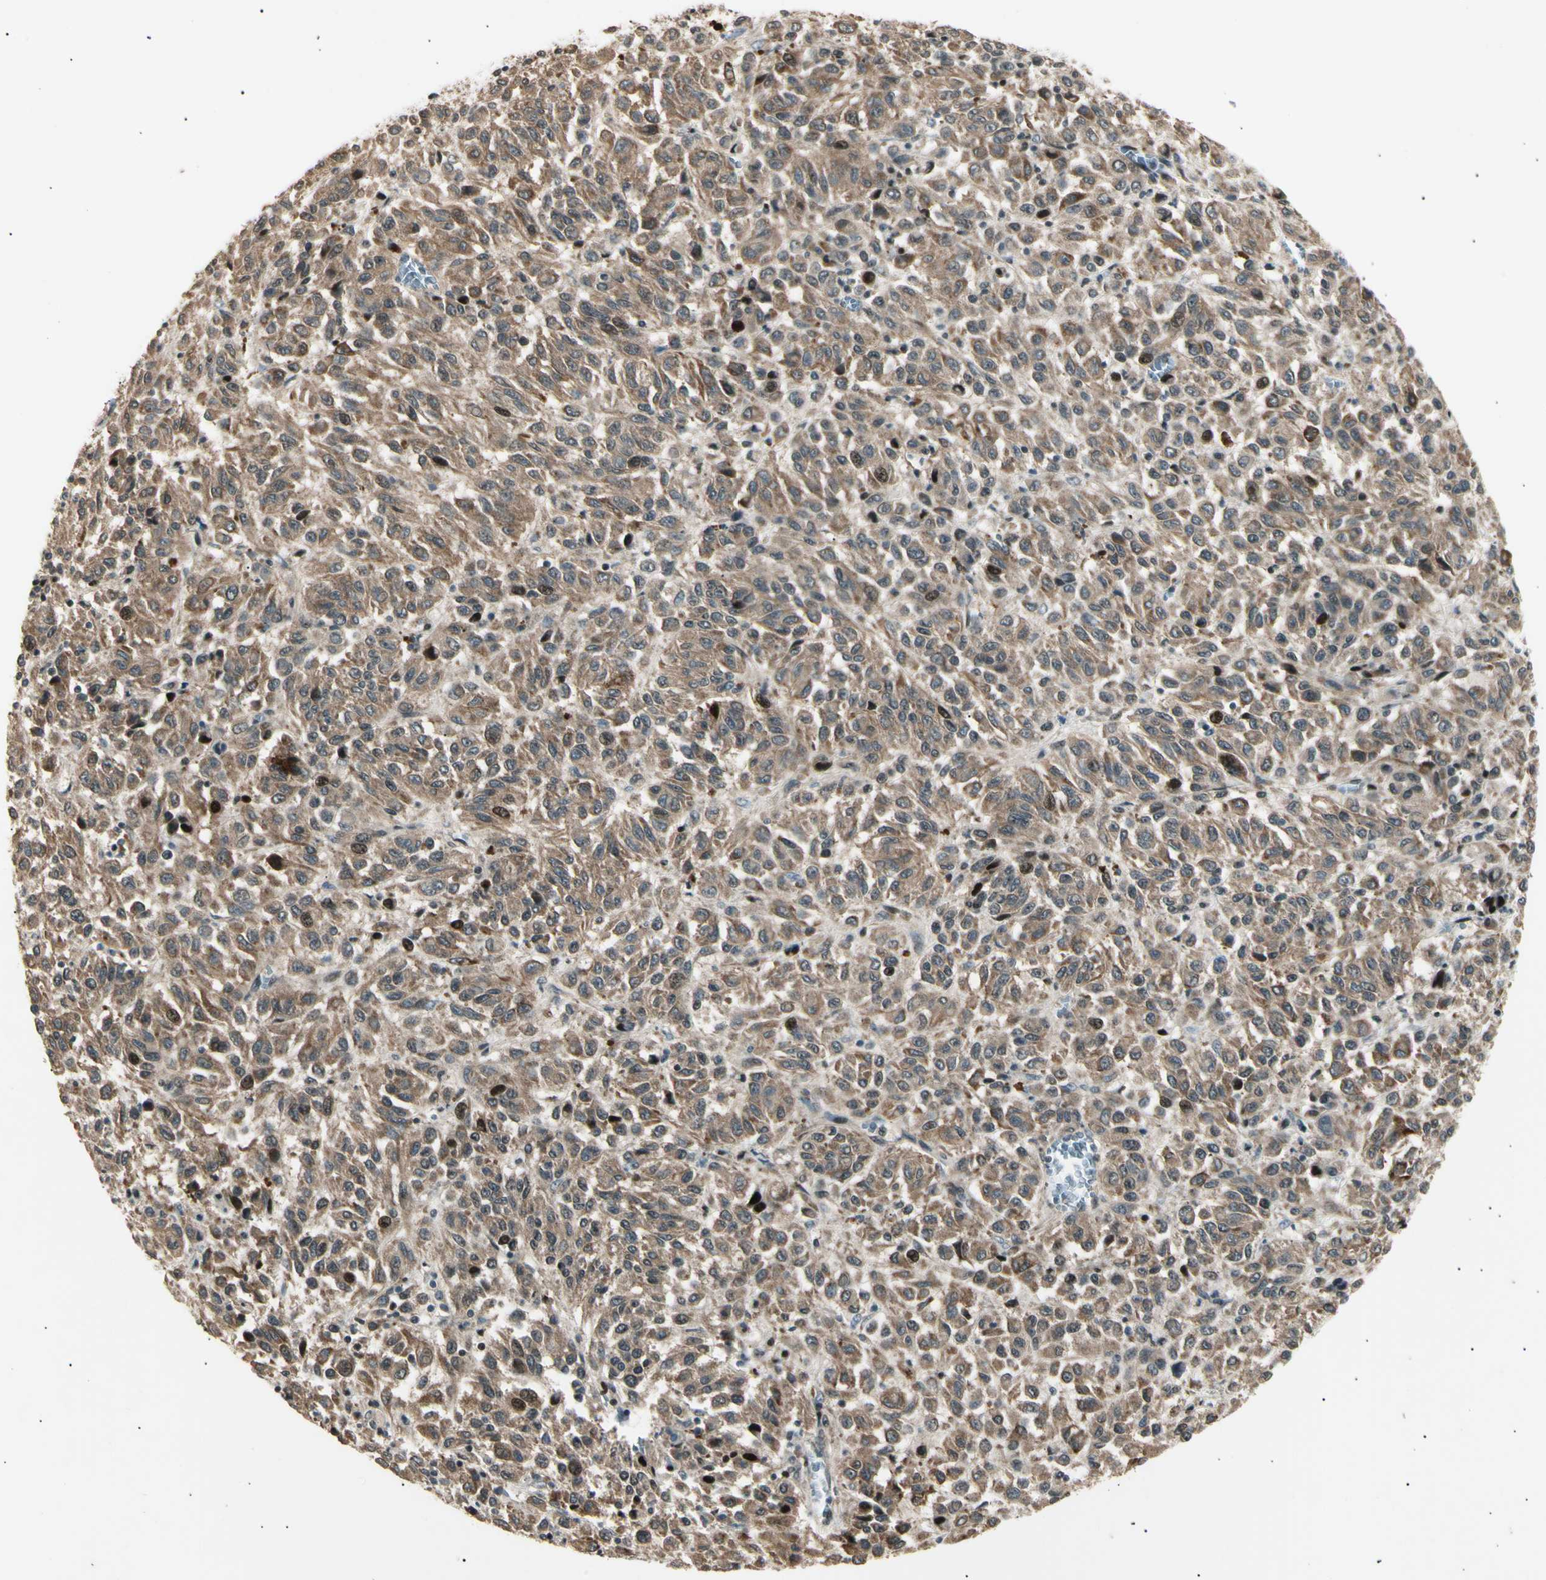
{"staining": {"intensity": "moderate", "quantity": ">75%", "location": "cytoplasmic/membranous,nuclear"}, "tissue": "melanoma", "cell_type": "Tumor cells", "image_type": "cancer", "snomed": [{"axis": "morphology", "description": "Malignant melanoma, Metastatic site"}, {"axis": "topography", "description": "Lung"}], "caption": "Malignant melanoma (metastatic site) was stained to show a protein in brown. There is medium levels of moderate cytoplasmic/membranous and nuclear expression in about >75% of tumor cells. (brown staining indicates protein expression, while blue staining denotes nuclei).", "gene": "NUAK2", "patient": {"sex": "male", "age": 64}}